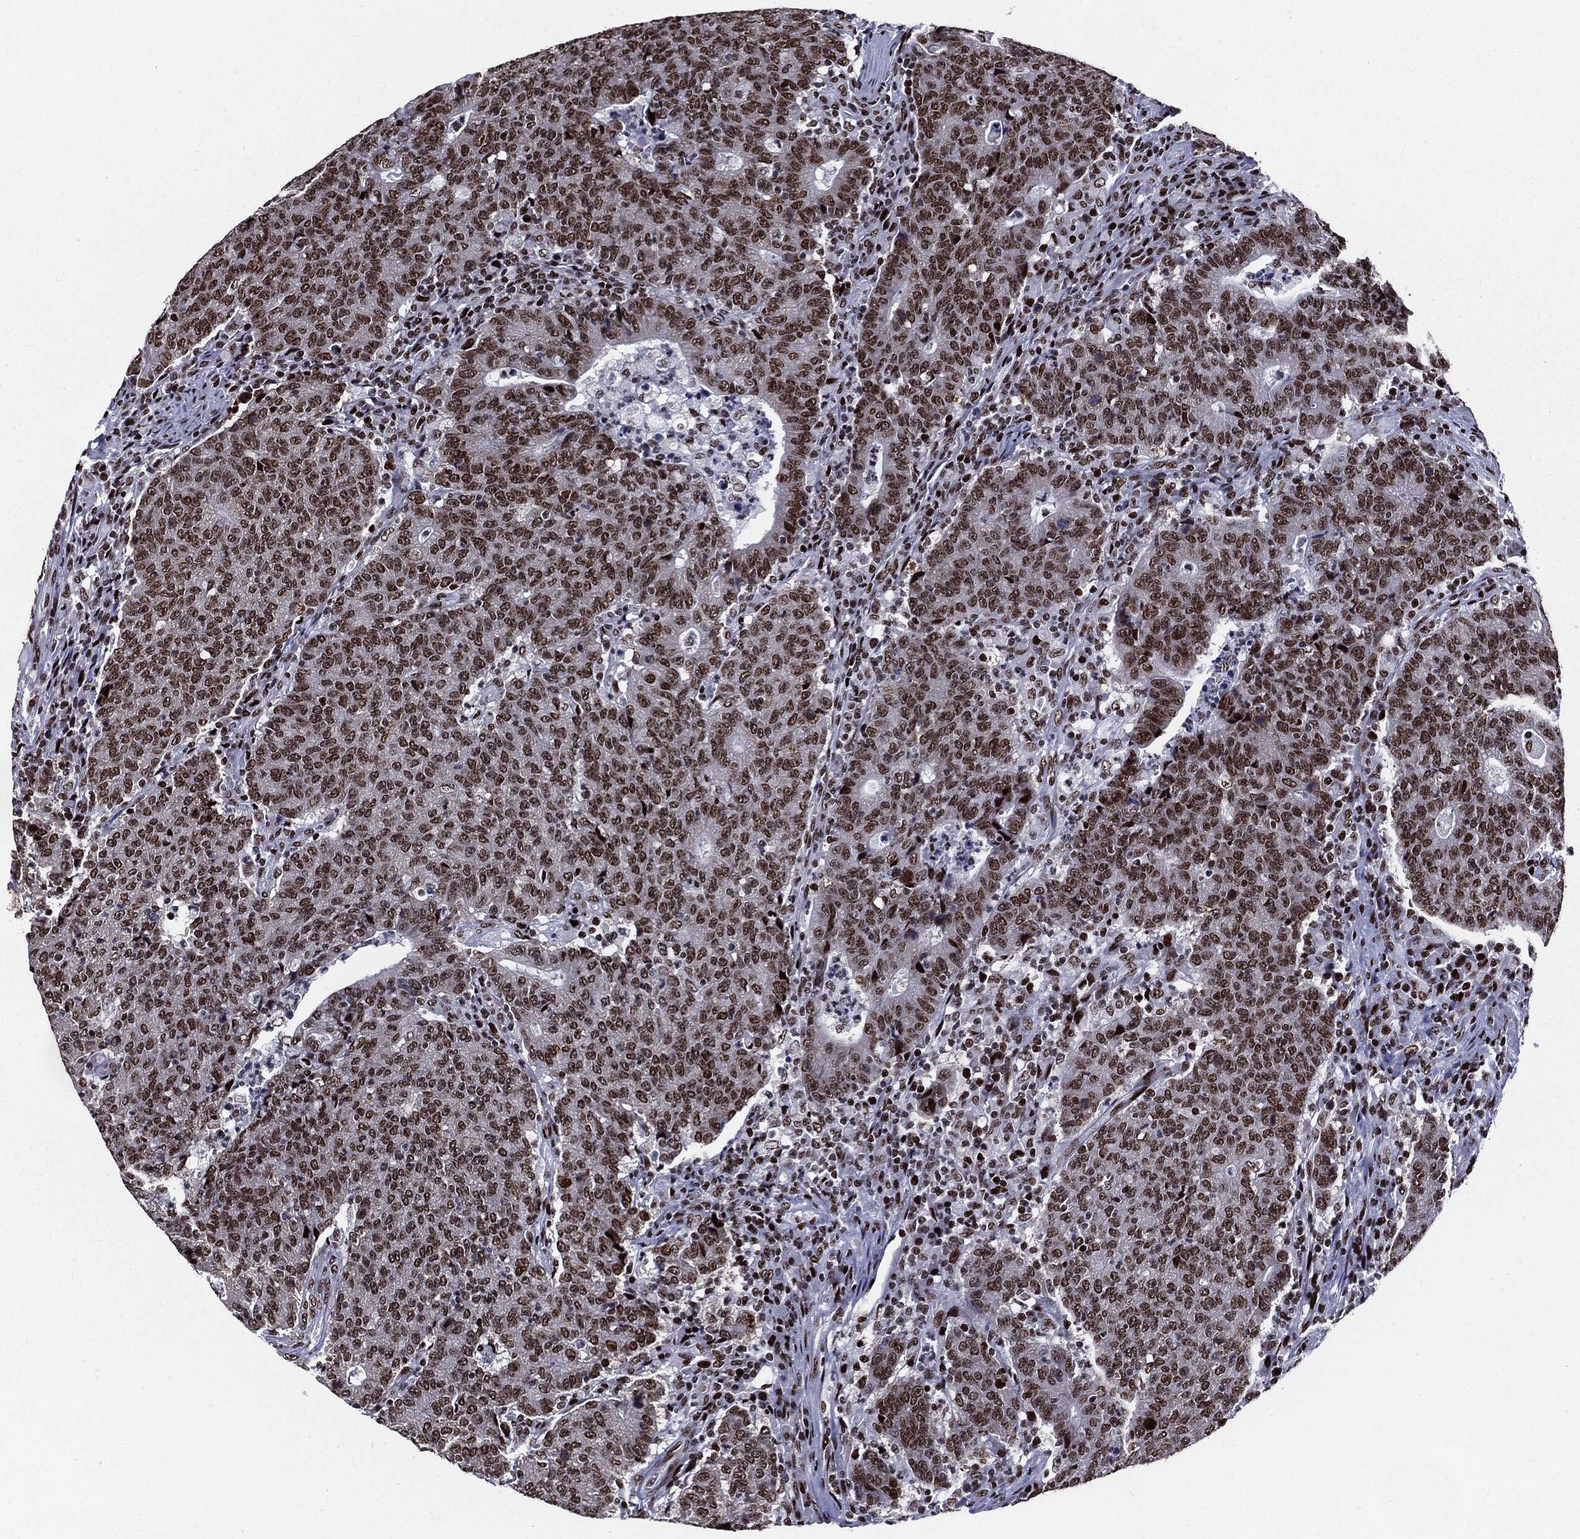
{"staining": {"intensity": "moderate", "quantity": ">75%", "location": "nuclear"}, "tissue": "colorectal cancer", "cell_type": "Tumor cells", "image_type": "cancer", "snomed": [{"axis": "morphology", "description": "Adenocarcinoma, NOS"}, {"axis": "topography", "description": "Colon"}], "caption": "This is an image of immunohistochemistry staining of colorectal cancer (adenocarcinoma), which shows moderate expression in the nuclear of tumor cells.", "gene": "ZFP91", "patient": {"sex": "female", "age": 75}}